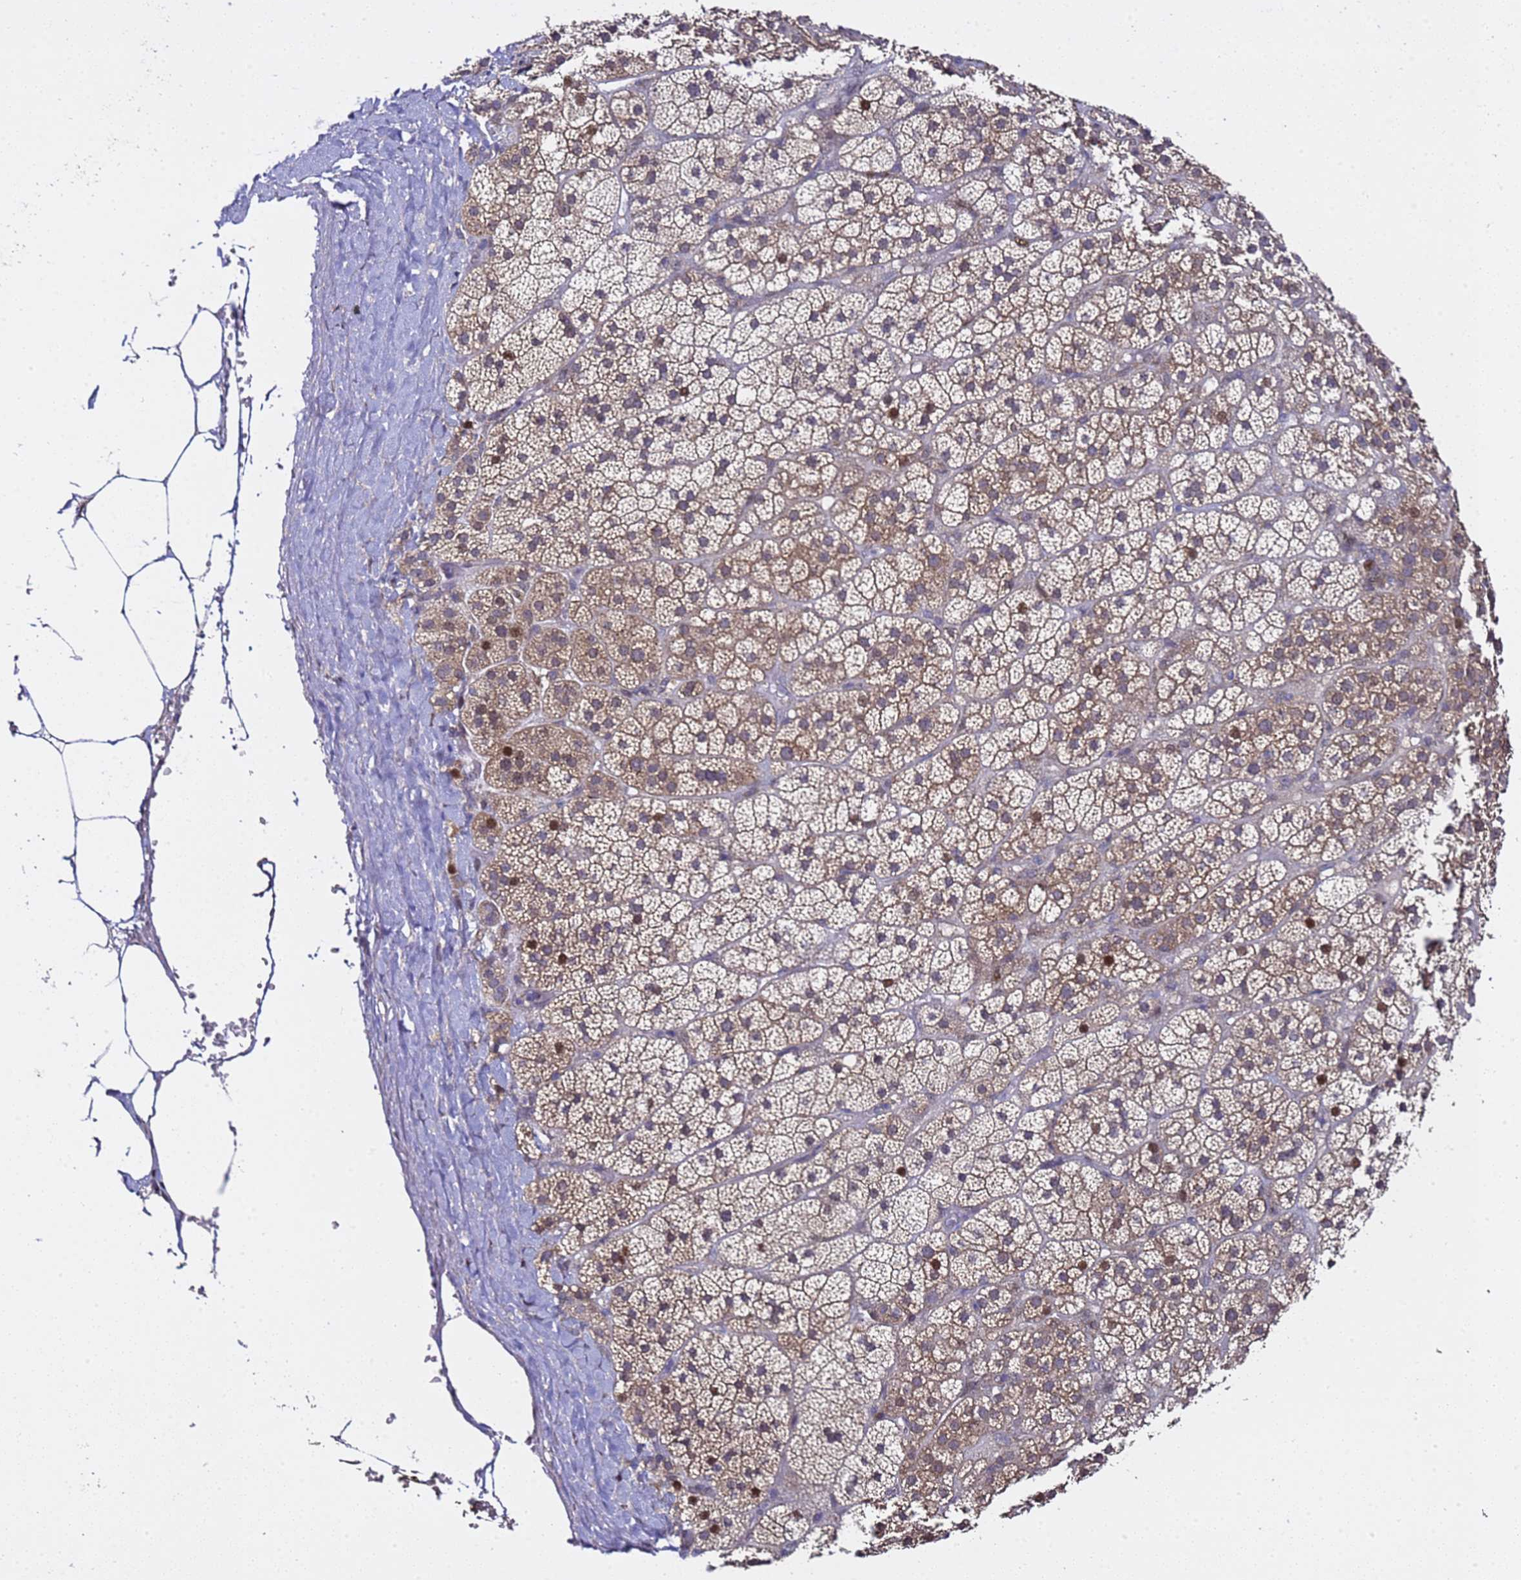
{"staining": {"intensity": "weak", "quantity": "25%-75%", "location": "cytoplasmic/membranous"}, "tissue": "adrenal gland", "cell_type": "Glandular cells", "image_type": "normal", "snomed": [{"axis": "morphology", "description": "Normal tissue, NOS"}, {"axis": "topography", "description": "Adrenal gland"}], "caption": "Brown immunohistochemical staining in normal adrenal gland exhibits weak cytoplasmic/membranous expression in about 25%-75% of glandular cells. (Brightfield microscopy of DAB IHC at high magnification).", "gene": "ALG3", "patient": {"sex": "female", "age": 70}}